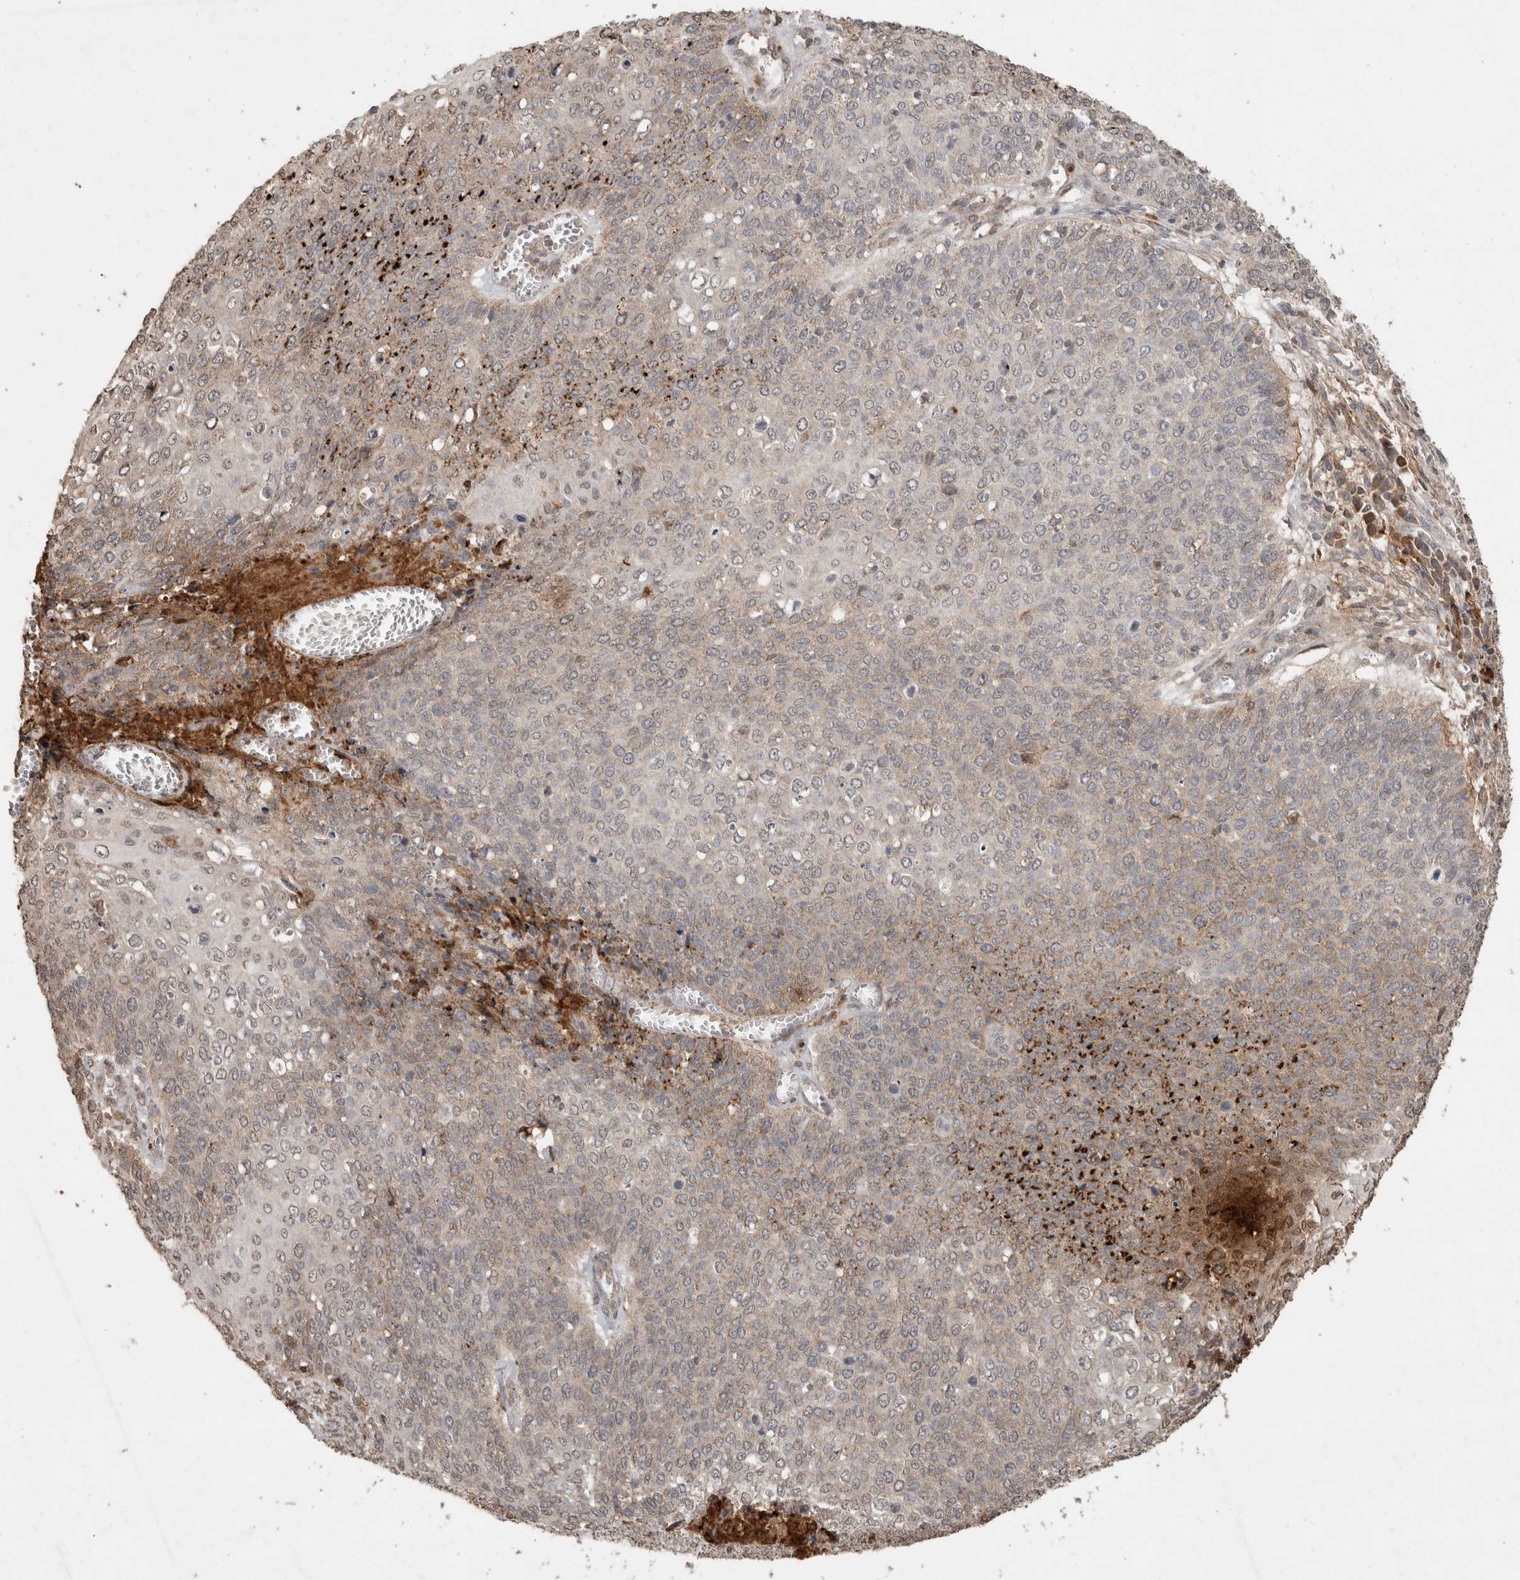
{"staining": {"intensity": "moderate", "quantity": "<25%", "location": "cytoplasmic/membranous"}, "tissue": "cervical cancer", "cell_type": "Tumor cells", "image_type": "cancer", "snomed": [{"axis": "morphology", "description": "Squamous cell carcinoma, NOS"}, {"axis": "topography", "description": "Cervix"}], "caption": "Tumor cells exhibit low levels of moderate cytoplasmic/membranous positivity in approximately <25% of cells in cervical squamous cell carcinoma.", "gene": "FAM3A", "patient": {"sex": "female", "age": 39}}